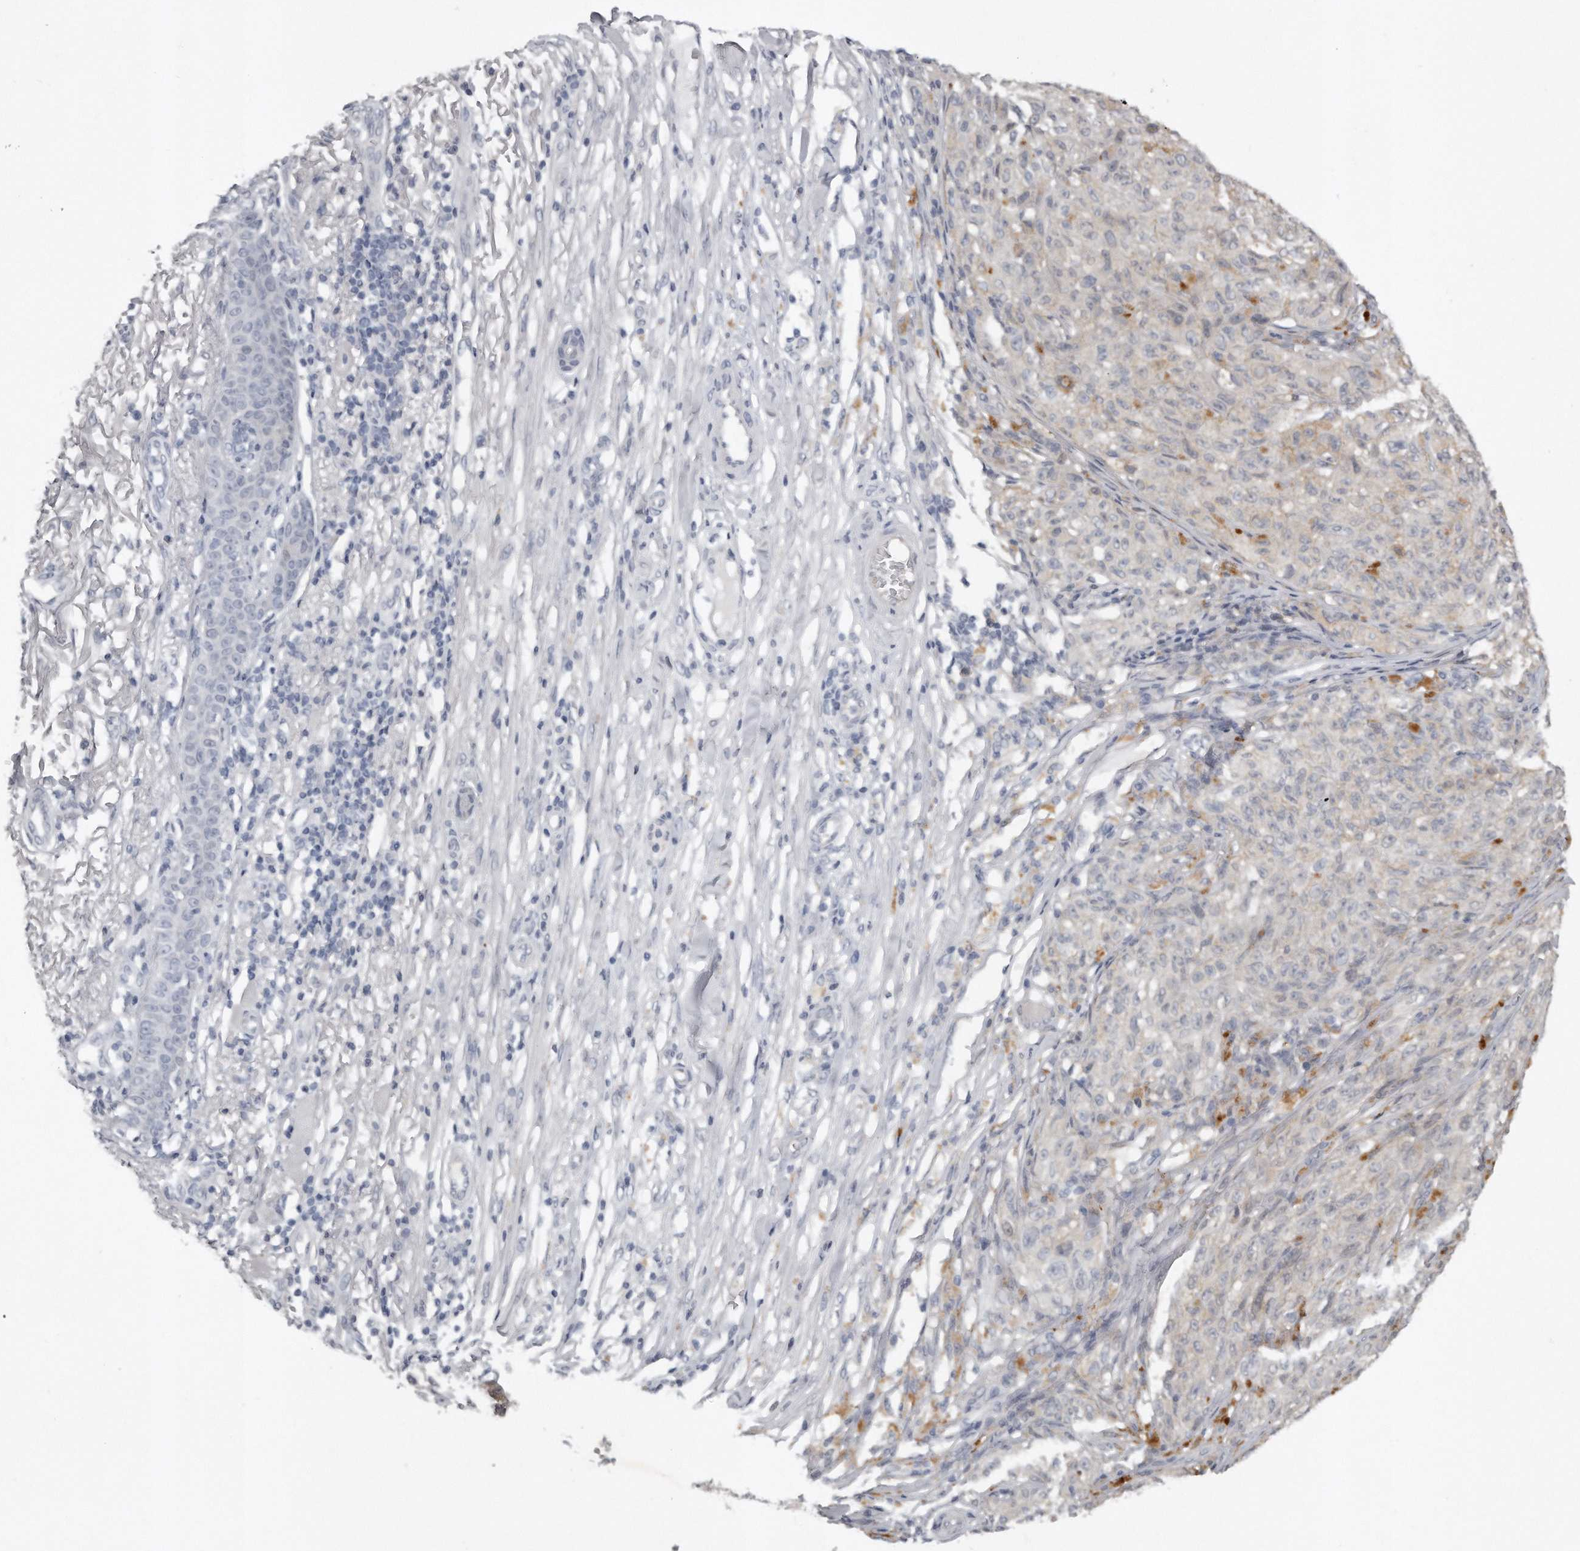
{"staining": {"intensity": "negative", "quantity": "none", "location": "none"}, "tissue": "melanoma", "cell_type": "Tumor cells", "image_type": "cancer", "snomed": [{"axis": "morphology", "description": "Malignant melanoma, NOS"}, {"axis": "topography", "description": "Skin"}], "caption": "Immunohistochemistry photomicrograph of melanoma stained for a protein (brown), which shows no expression in tumor cells. Nuclei are stained in blue.", "gene": "GGCT", "patient": {"sex": "female", "age": 82}}